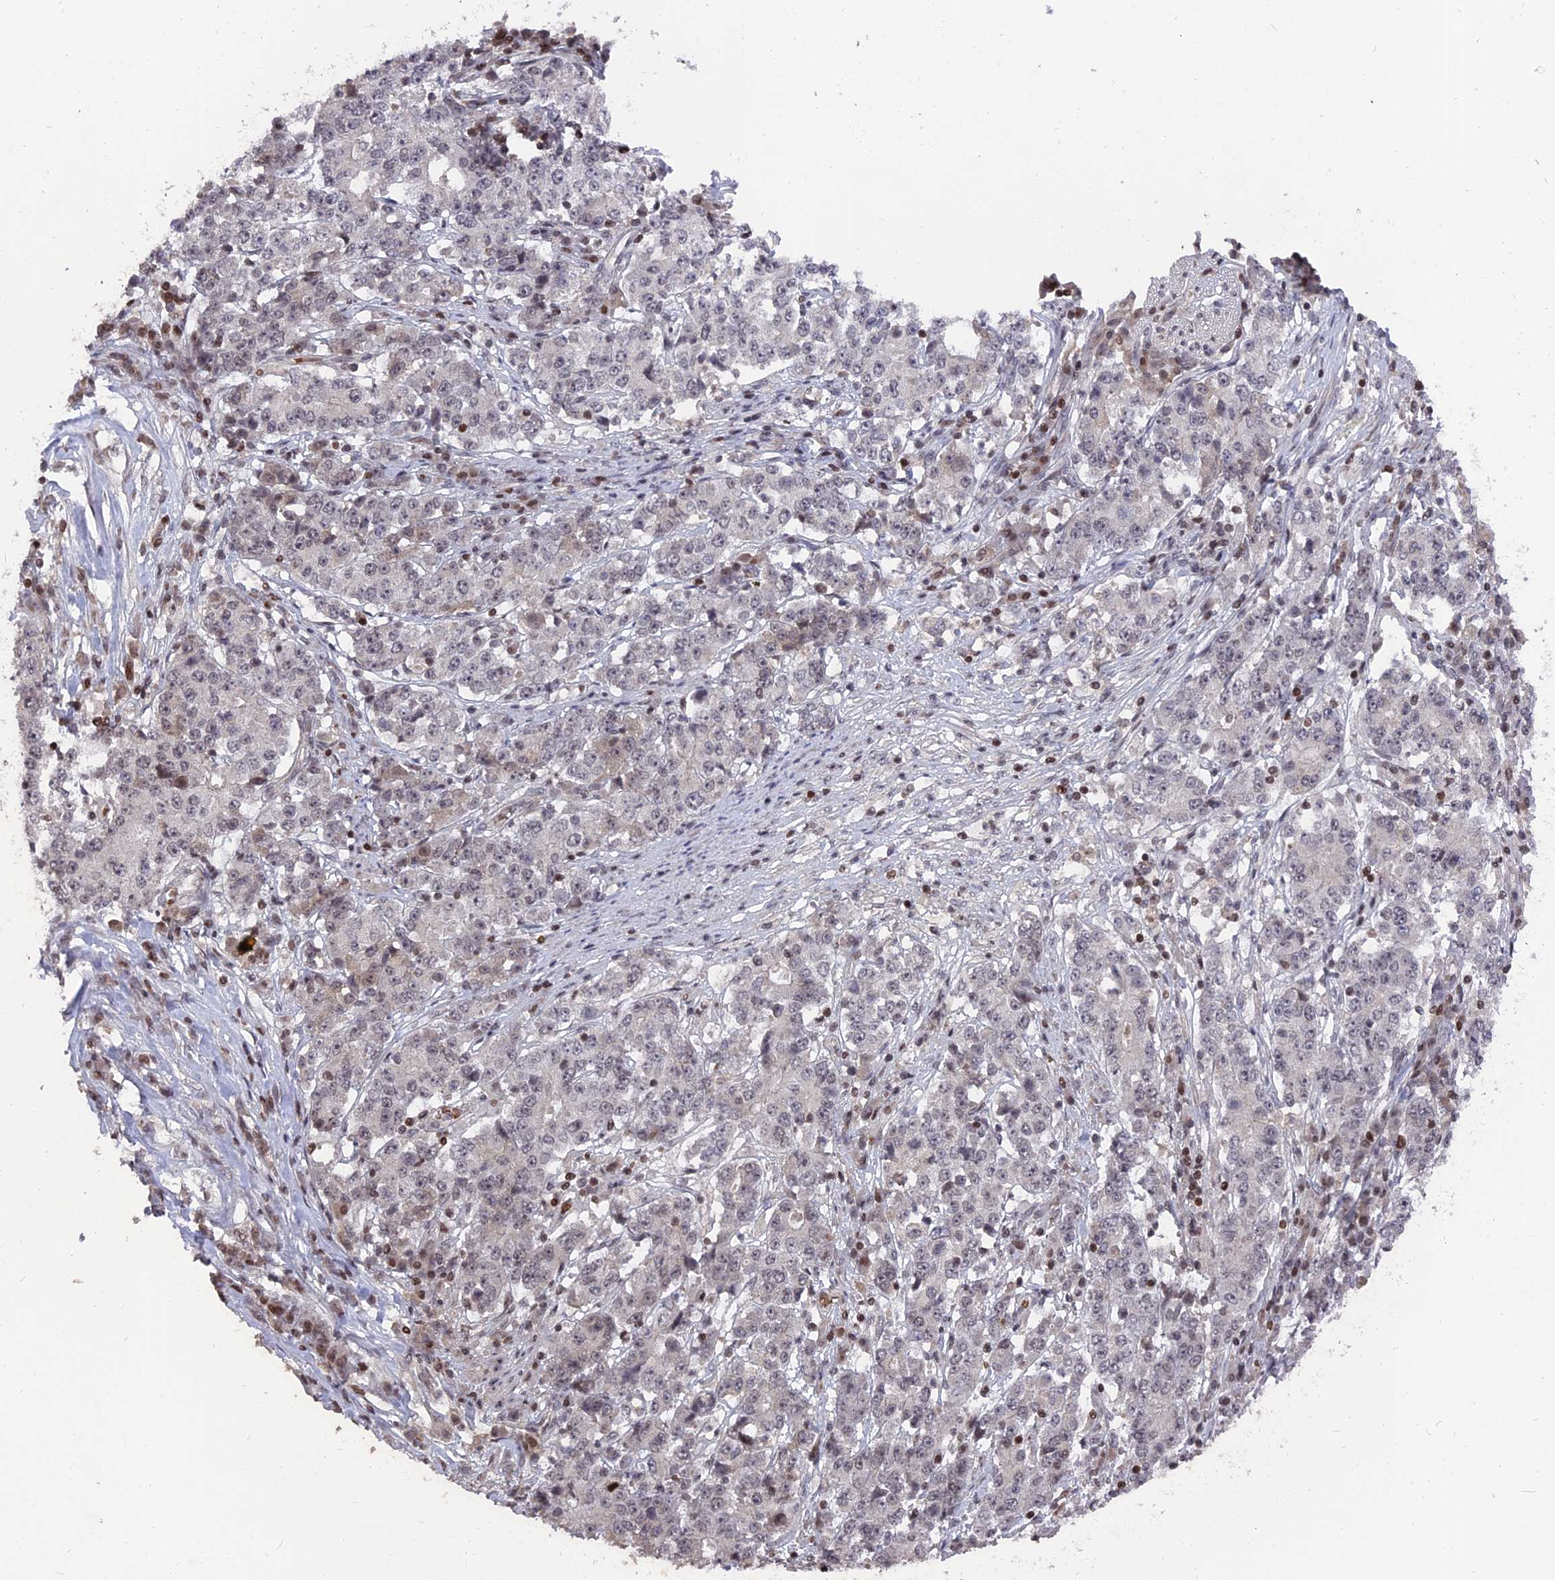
{"staining": {"intensity": "negative", "quantity": "none", "location": "none"}, "tissue": "stomach cancer", "cell_type": "Tumor cells", "image_type": "cancer", "snomed": [{"axis": "morphology", "description": "Adenocarcinoma, NOS"}, {"axis": "topography", "description": "Stomach"}], "caption": "Protein analysis of stomach cancer displays no significant expression in tumor cells. (Immunohistochemistry (ihc), brightfield microscopy, high magnification).", "gene": "NR1H3", "patient": {"sex": "male", "age": 59}}